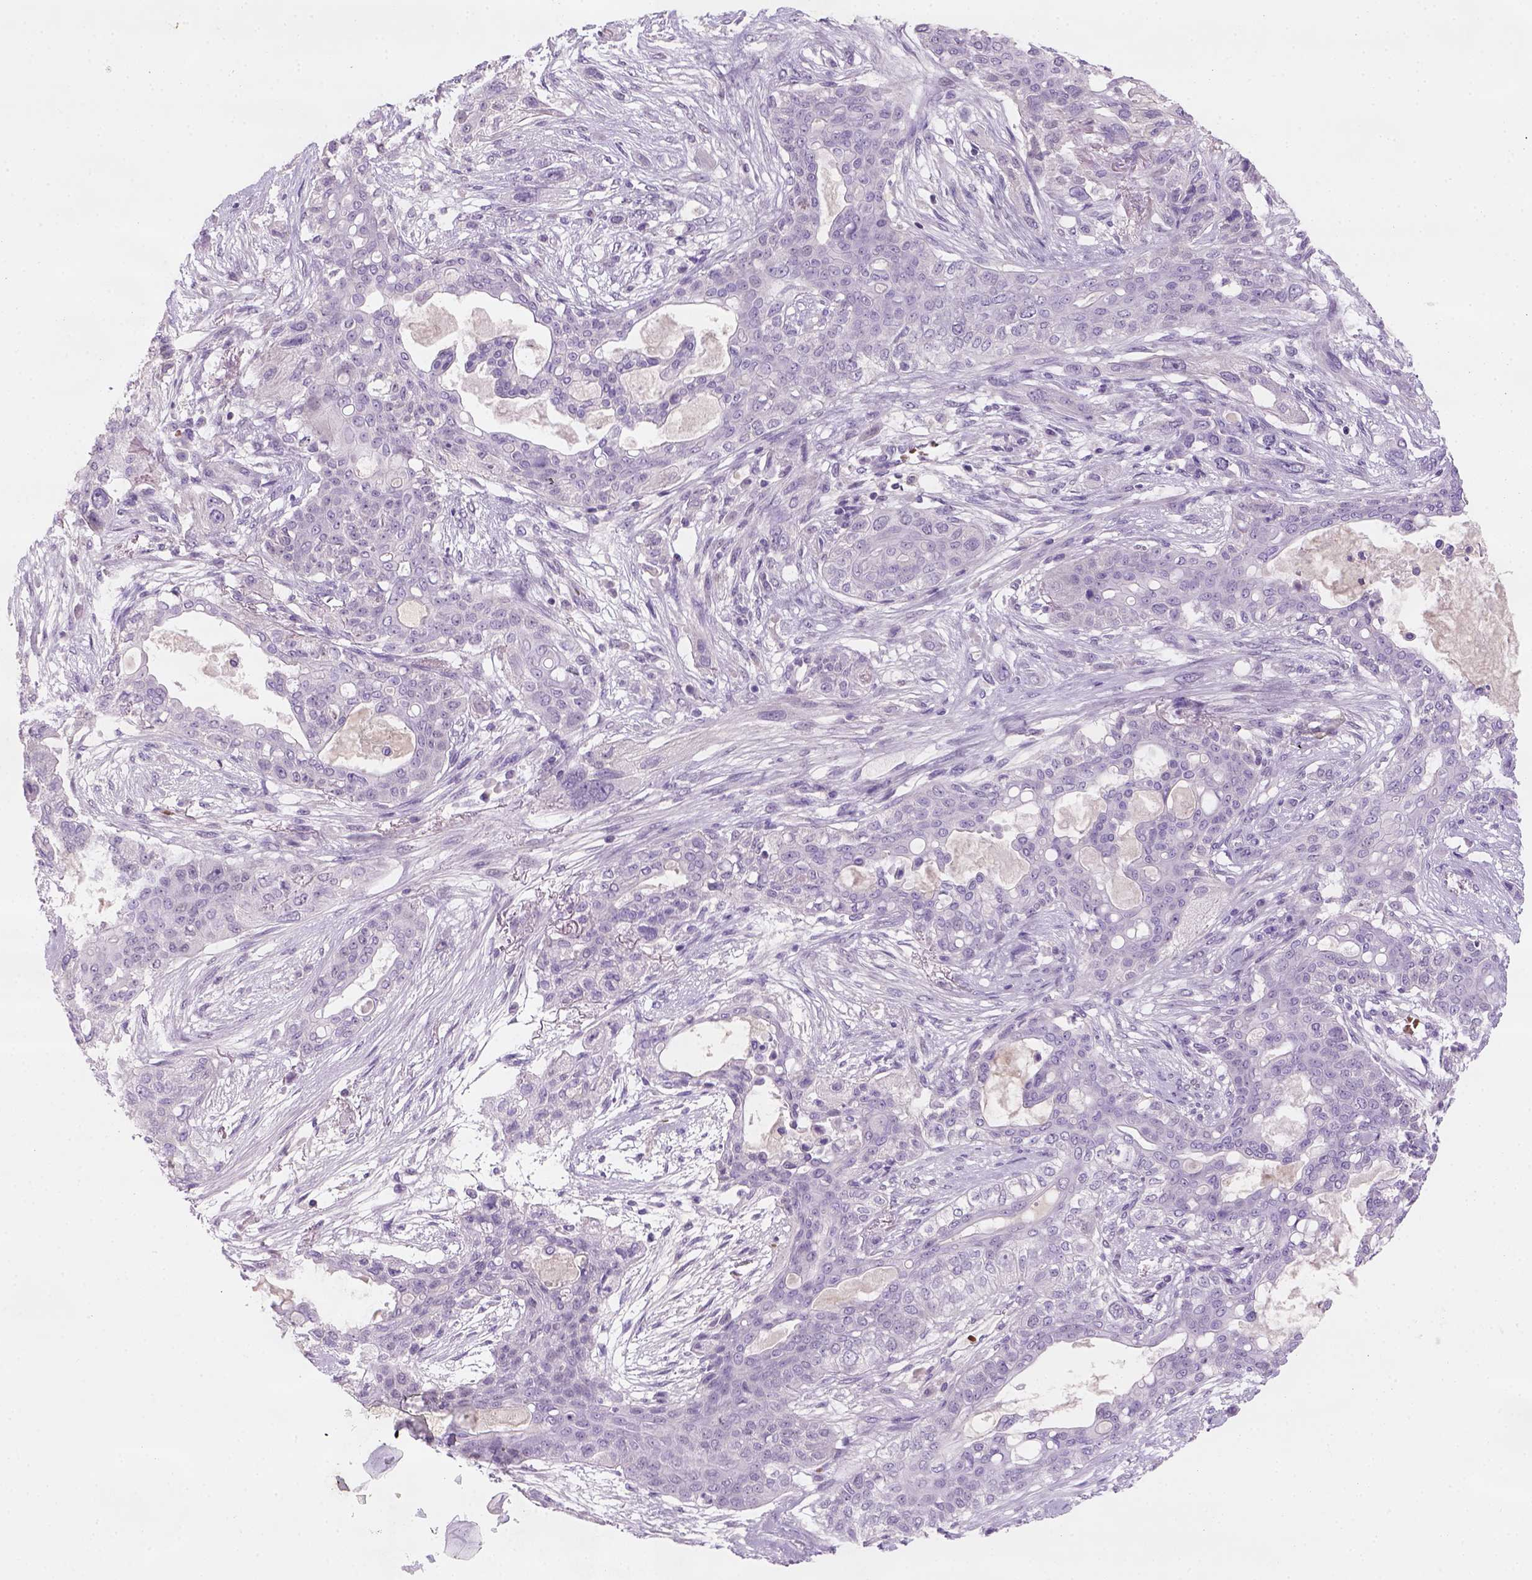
{"staining": {"intensity": "negative", "quantity": "none", "location": "none"}, "tissue": "lung cancer", "cell_type": "Tumor cells", "image_type": "cancer", "snomed": [{"axis": "morphology", "description": "Squamous cell carcinoma, NOS"}, {"axis": "topography", "description": "Lung"}], "caption": "Lung squamous cell carcinoma was stained to show a protein in brown. There is no significant expression in tumor cells.", "gene": "ZMAT4", "patient": {"sex": "female", "age": 70}}